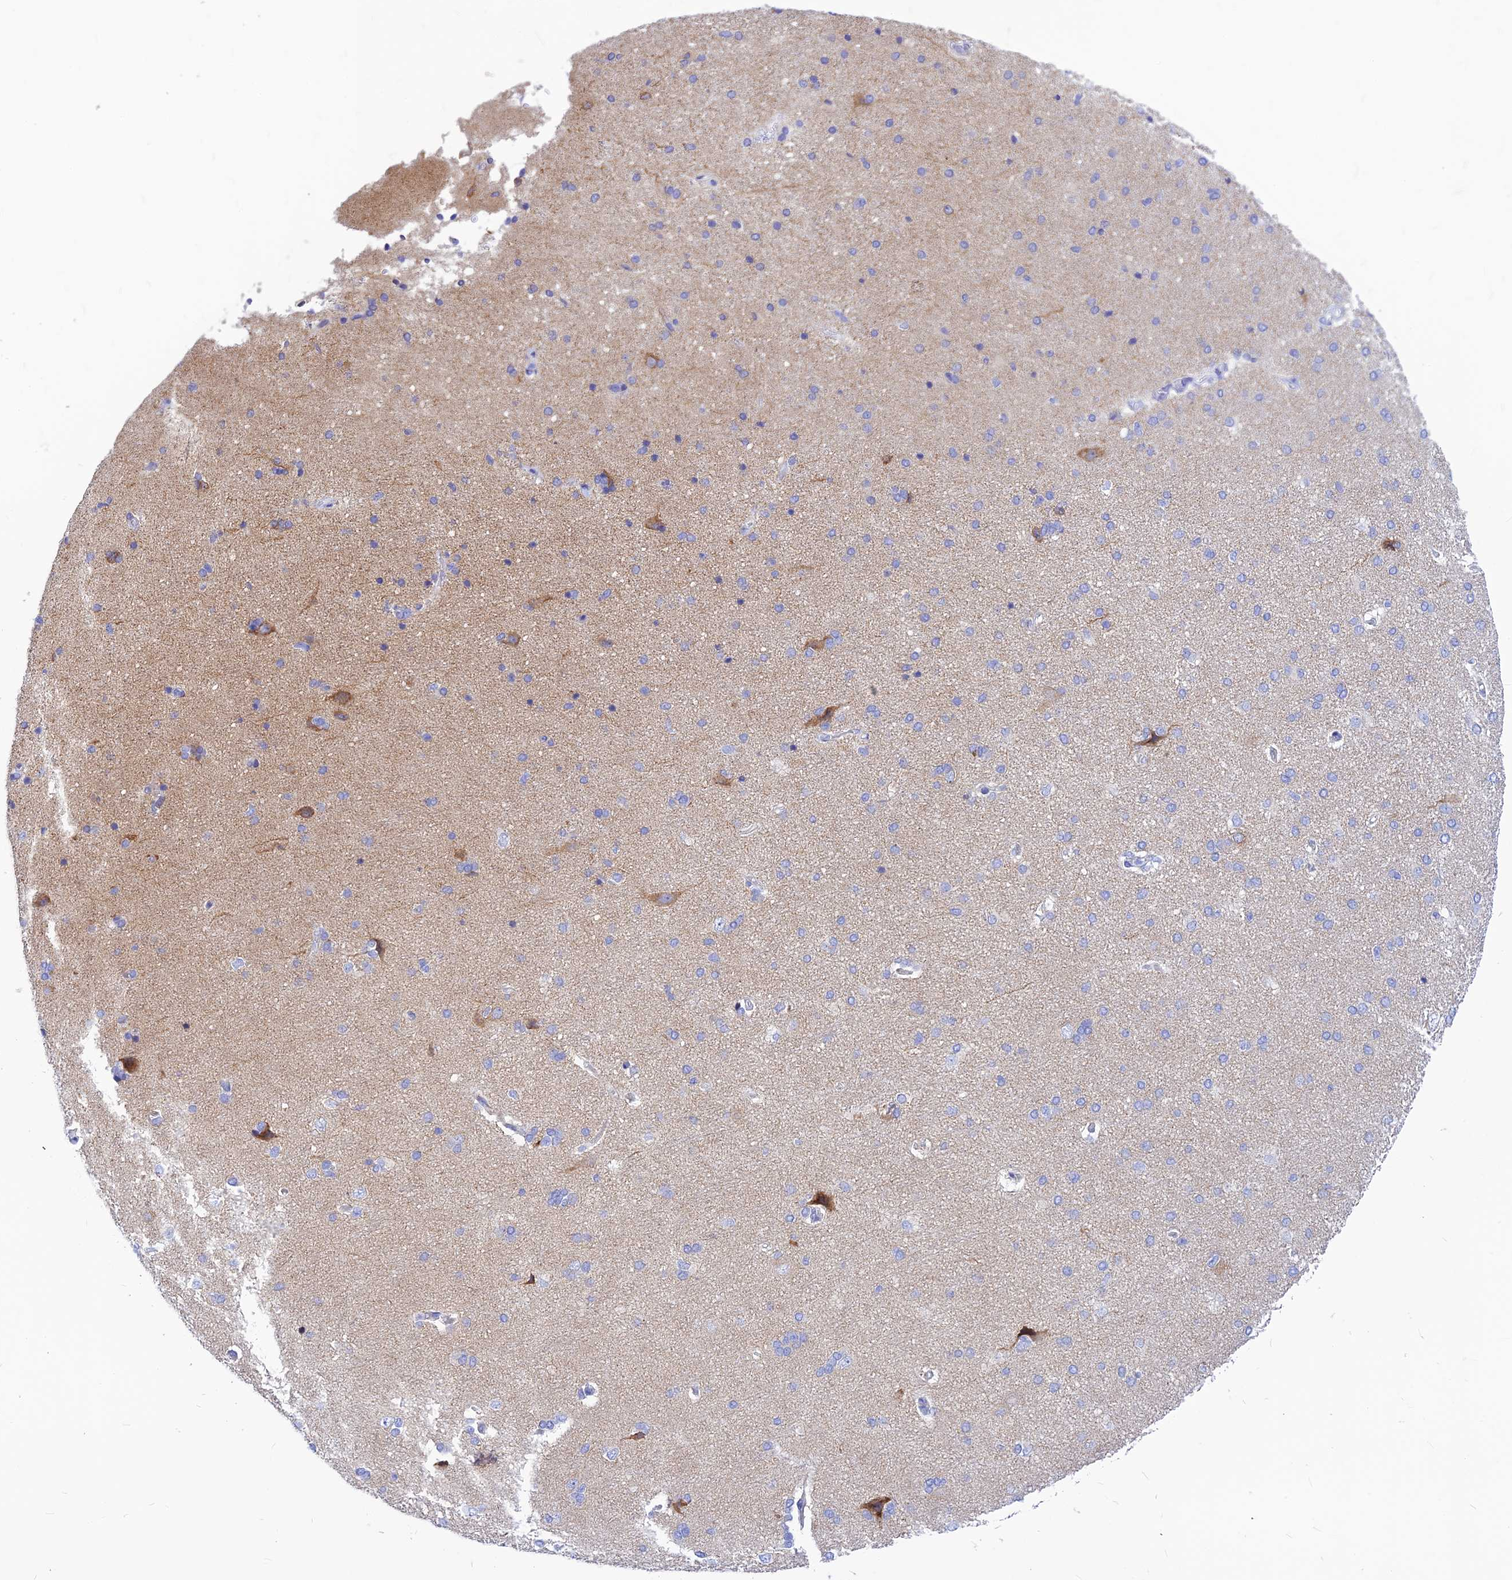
{"staining": {"intensity": "negative", "quantity": "none", "location": "none"}, "tissue": "cerebral cortex", "cell_type": "Endothelial cells", "image_type": "normal", "snomed": [{"axis": "morphology", "description": "Normal tissue, NOS"}, {"axis": "topography", "description": "Cerebral cortex"}], "caption": "This is an IHC micrograph of unremarkable human cerebral cortex. There is no expression in endothelial cells.", "gene": "CNOT6", "patient": {"sex": "male", "age": 62}}